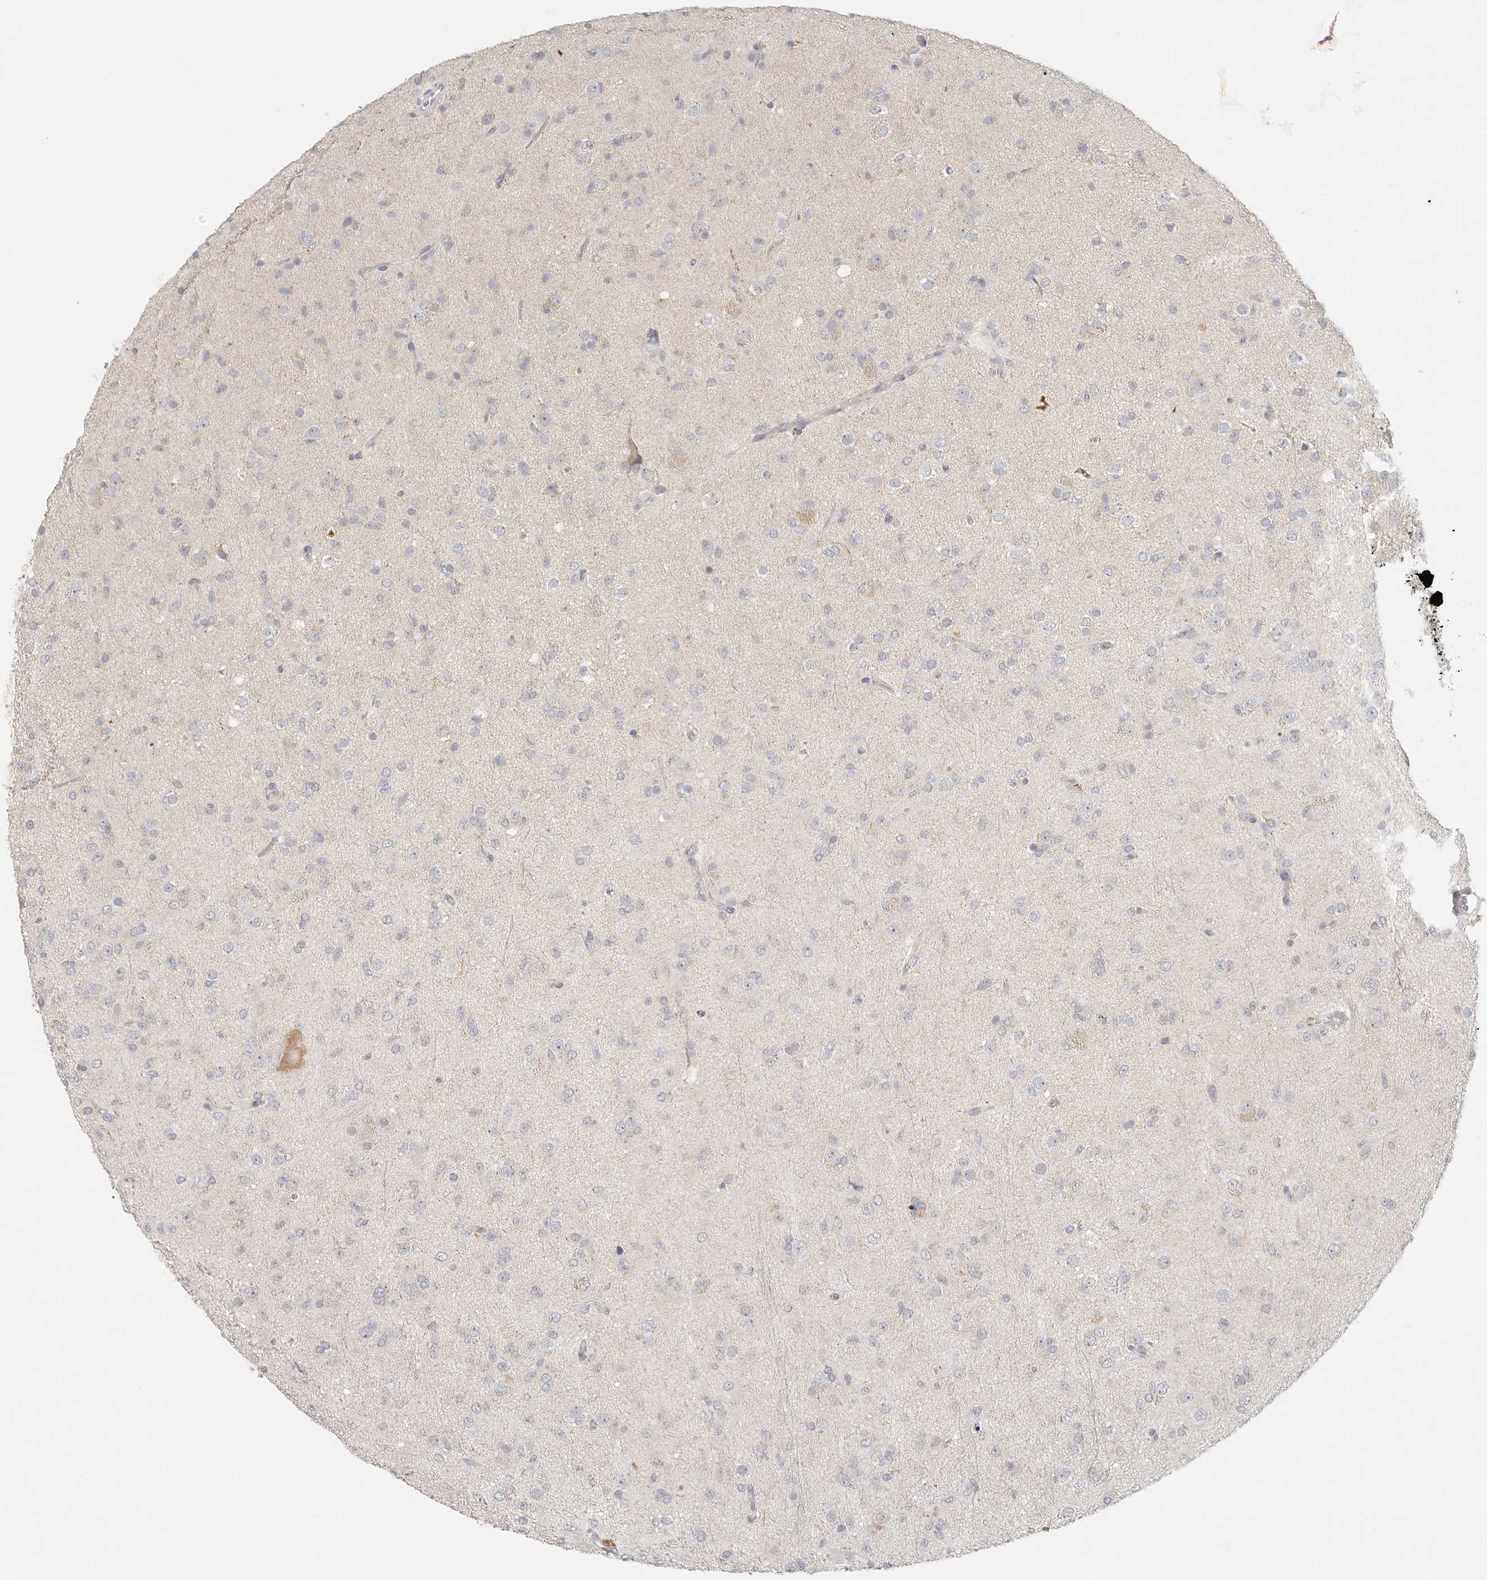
{"staining": {"intensity": "negative", "quantity": "none", "location": "none"}, "tissue": "glioma", "cell_type": "Tumor cells", "image_type": "cancer", "snomed": [{"axis": "morphology", "description": "Glioma, malignant, Low grade"}, {"axis": "topography", "description": "Brain"}], "caption": "Protein analysis of malignant low-grade glioma shows no significant staining in tumor cells. (Stains: DAB (3,3'-diaminobenzidine) immunohistochemistry (IHC) with hematoxylin counter stain, Microscopy: brightfield microscopy at high magnification).", "gene": "SLC25A36", "patient": {"sex": "male", "age": 65}}